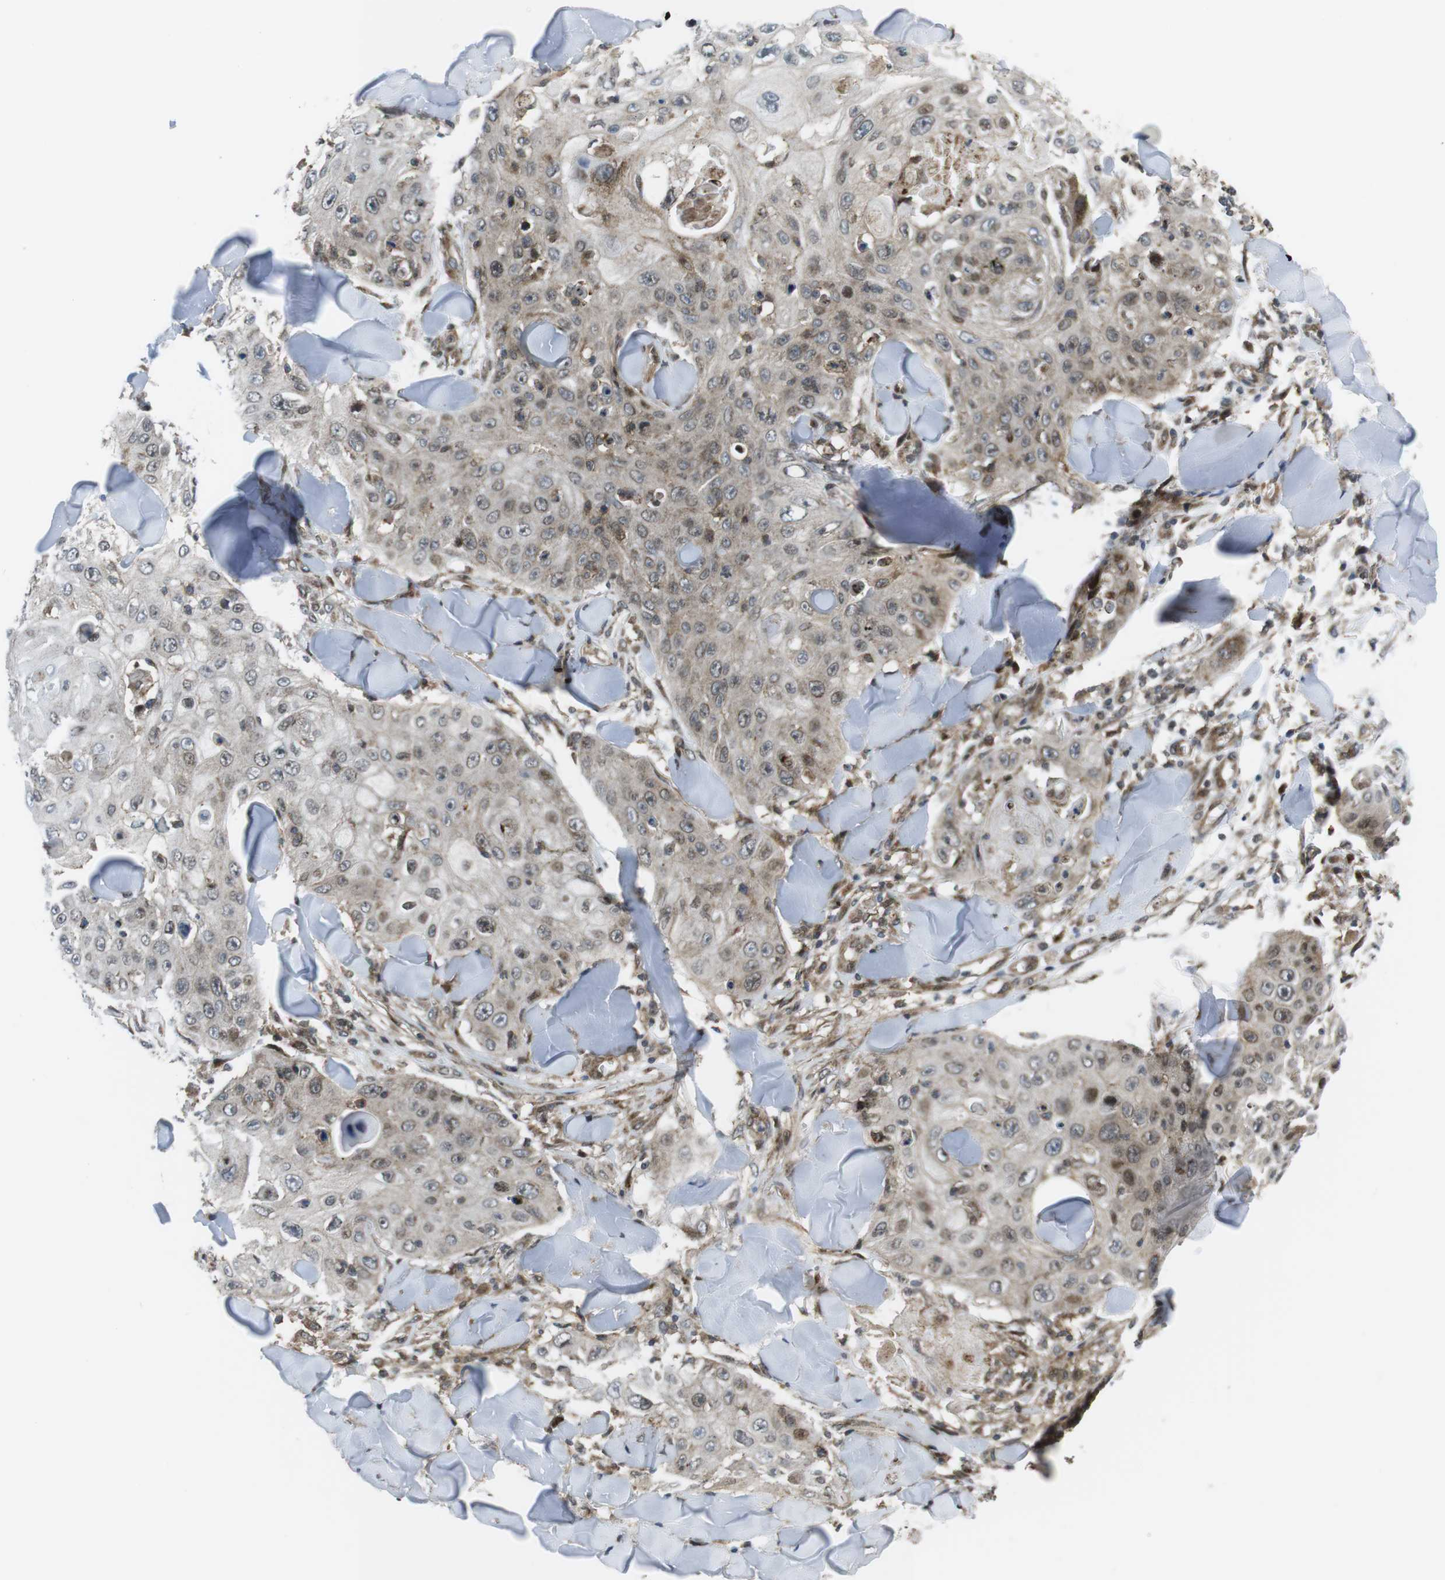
{"staining": {"intensity": "weak", "quantity": "25%-75%", "location": "cytoplasmic/membranous,nuclear"}, "tissue": "skin cancer", "cell_type": "Tumor cells", "image_type": "cancer", "snomed": [{"axis": "morphology", "description": "Squamous cell carcinoma, NOS"}, {"axis": "topography", "description": "Skin"}], "caption": "A micrograph of squamous cell carcinoma (skin) stained for a protein shows weak cytoplasmic/membranous and nuclear brown staining in tumor cells.", "gene": "CUL7", "patient": {"sex": "male", "age": 86}}